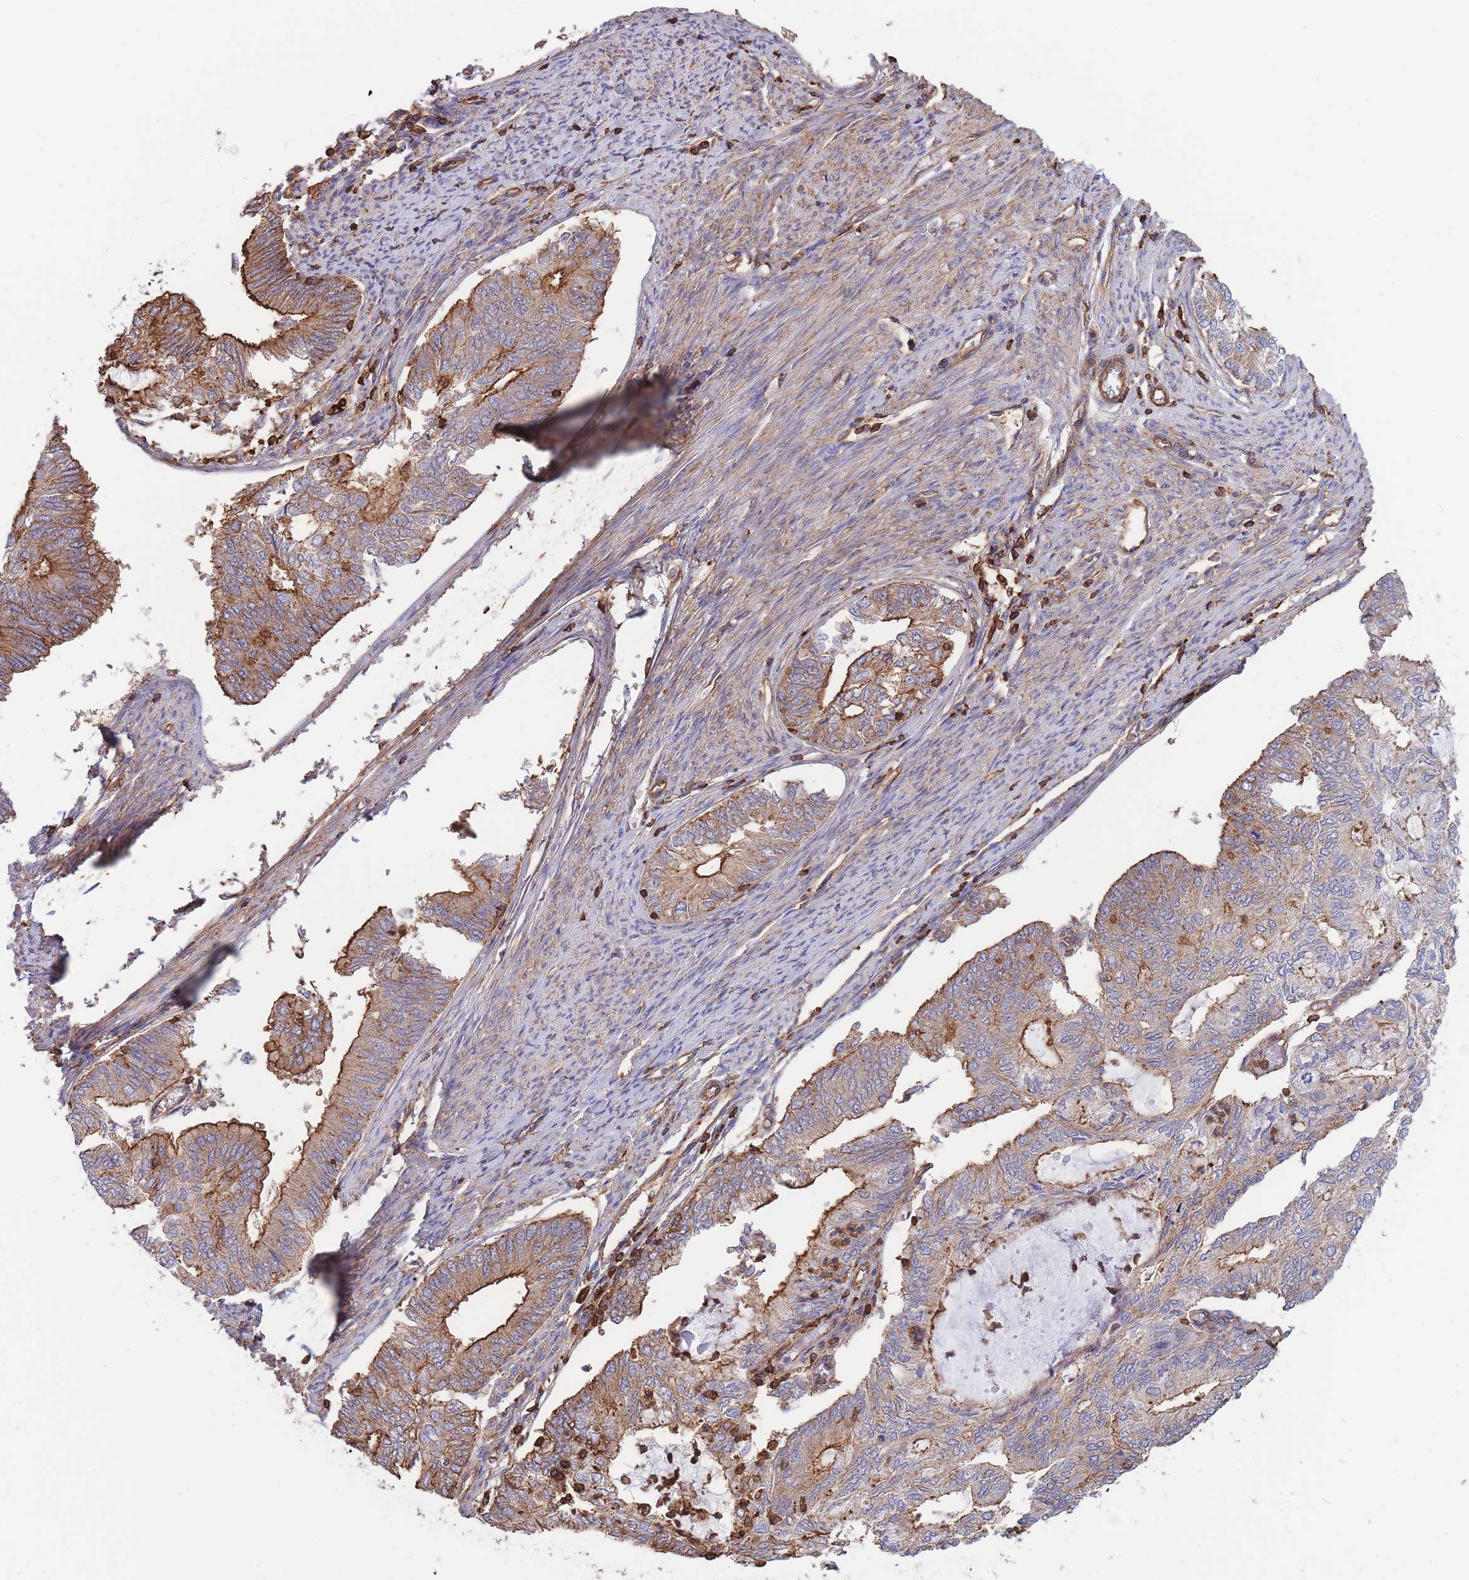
{"staining": {"intensity": "moderate", "quantity": ">75%", "location": "cytoplasmic/membranous"}, "tissue": "endometrial cancer", "cell_type": "Tumor cells", "image_type": "cancer", "snomed": [{"axis": "morphology", "description": "Adenocarcinoma, NOS"}, {"axis": "topography", "description": "Endometrium"}], "caption": "A photomicrograph showing moderate cytoplasmic/membranous expression in about >75% of tumor cells in endometrial cancer (adenocarcinoma), as visualized by brown immunohistochemical staining.", "gene": "LRRN4CL", "patient": {"sex": "female", "age": 68}}